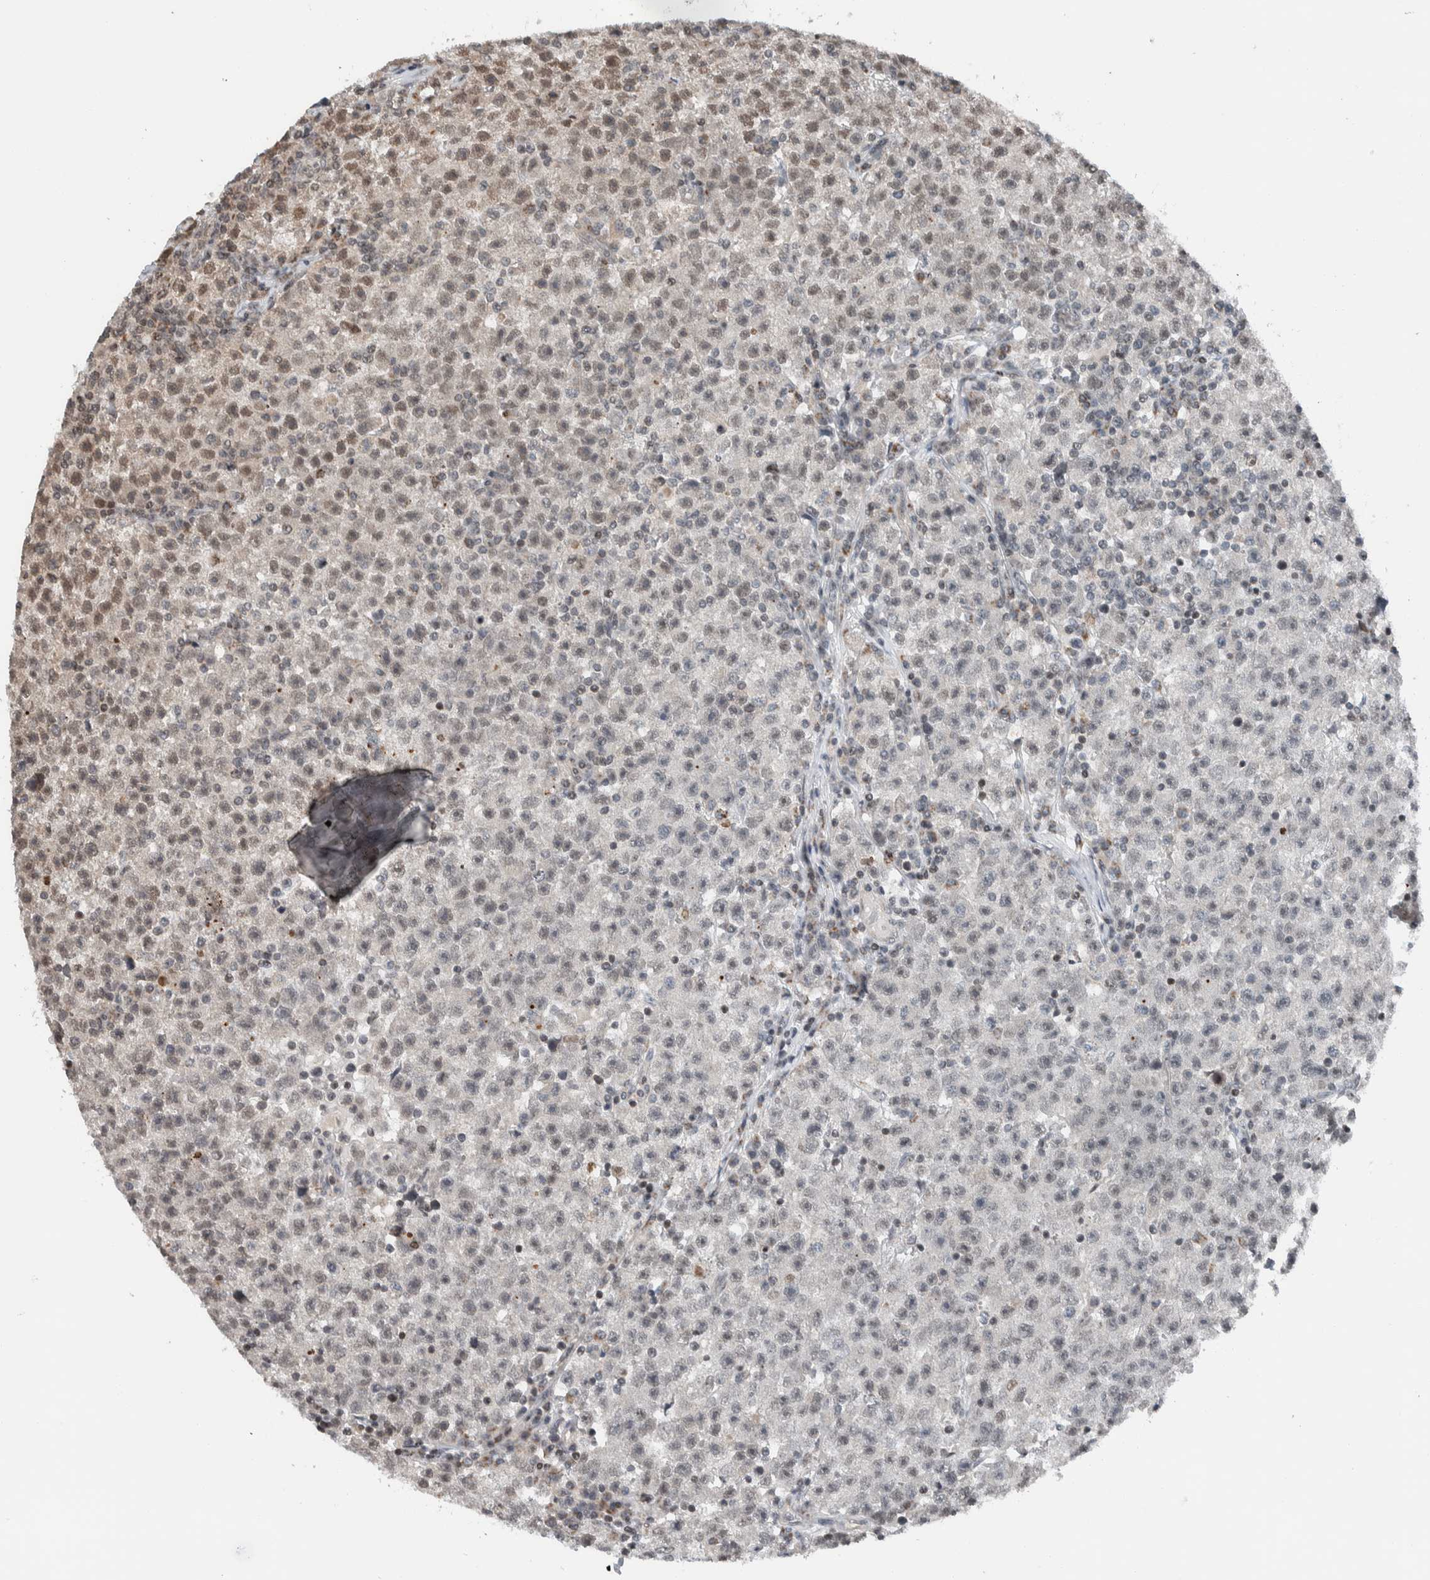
{"staining": {"intensity": "weak", "quantity": "25%-75%", "location": "nuclear"}, "tissue": "testis cancer", "cell_type": "Tumor cells", "image_type": "cancer", "snomed": [{"axis": "morphology", "description": "Seminoma, NOS"}, {"axis": "topography", "description": "Testis"}], "caption": "Protein staining by IHC displays weak nuclear positivity in about 25%-75% of tumor cells in testis cancer (seminoma).", "gene": "NPLOC4", "patient": {"sex": "male", "age": 22}}